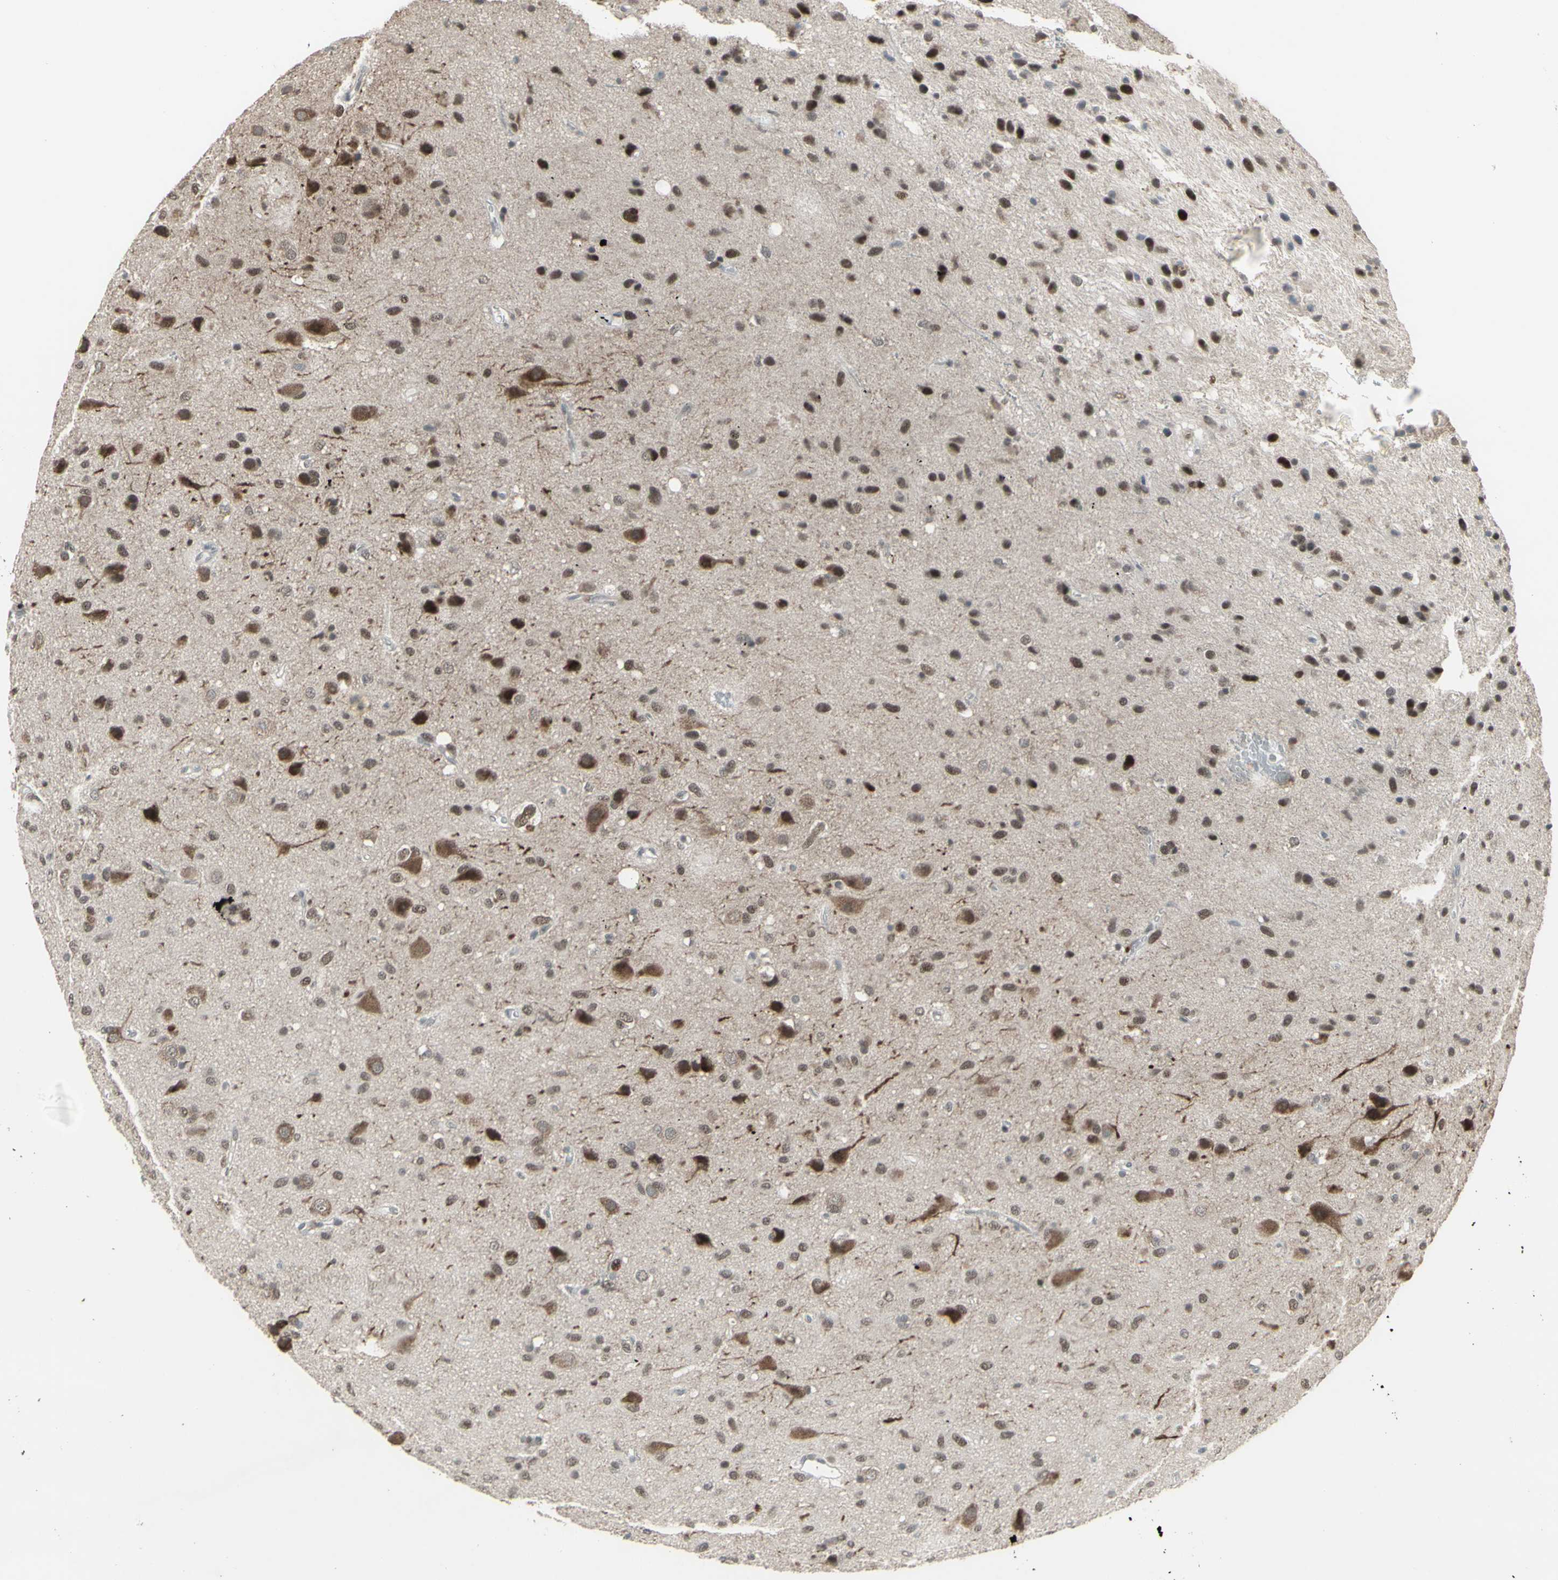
{"staining": {"intensity": "moderate", "quantity": ">75%", "location": "cytoplasmic/membranous,nuclear"}, "tissue": "glioma", "cell_type": "Tumor cells", "image_type": "cancer", "snomed": [{"axis": "morphology", "description": "Glioma, malignant, Low grade"}, {"axis": "topography", "description": "Brain"}], "caption": "Immunohistochemistry (IHC) of human malignant glioma (low-grade) exhibits medium levels of moderate cytoplasmic/membranous and nuclear staining in about >75% of tumor cells. The protein of interest is stained brown, and the nuclei are stained in blue (DAB (3,3'-diaminobenzidine) IHC with brightfield microscopy, high magnification).", "gene": "SAMSN1", "patient": {"sex": "male", "age": 77}}